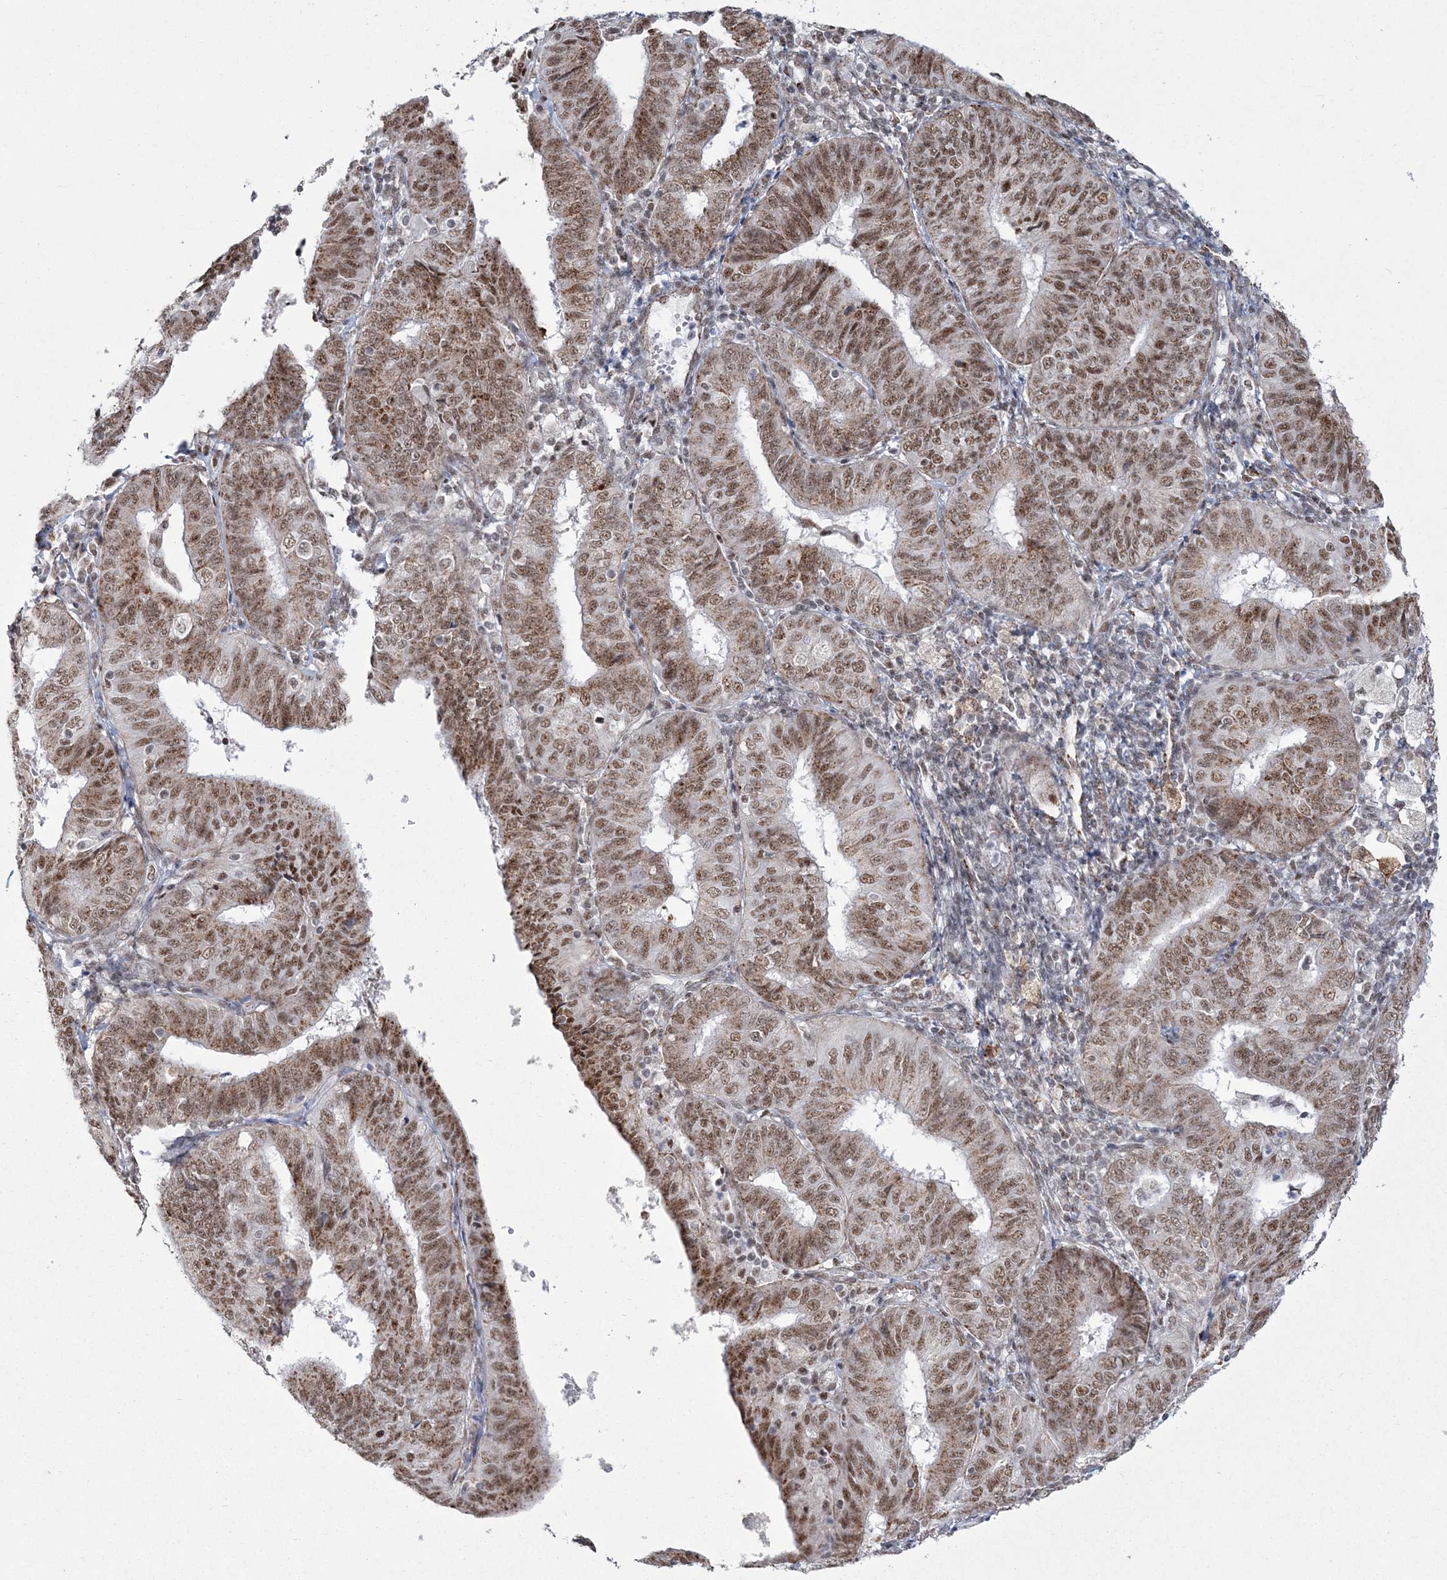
{"staining": {"intensity": "moderate", "quantity": ">75%", "location": "nuclear"}, "tissue": "endometrial cancer", "cell_type": "Tumor cells", "image_type": "cancer", "snomed": [{"axis": "morphology", "description": "Adenocarcinoma, NOS"}, {"axis": "topography", "description": "Endometrium"}], "caption": "High-power microscopy captured an immunohistochemistry (IHC) histopathology image of endometrial adenocarcinoma, revealing moderate nuclear staining in approximately >75% of tumor cells. (brown staining indicates protein expression, while blue staining denotes nuclei).", "gene": "RBM17", "patient": {"sex": "female", "age": 58}}